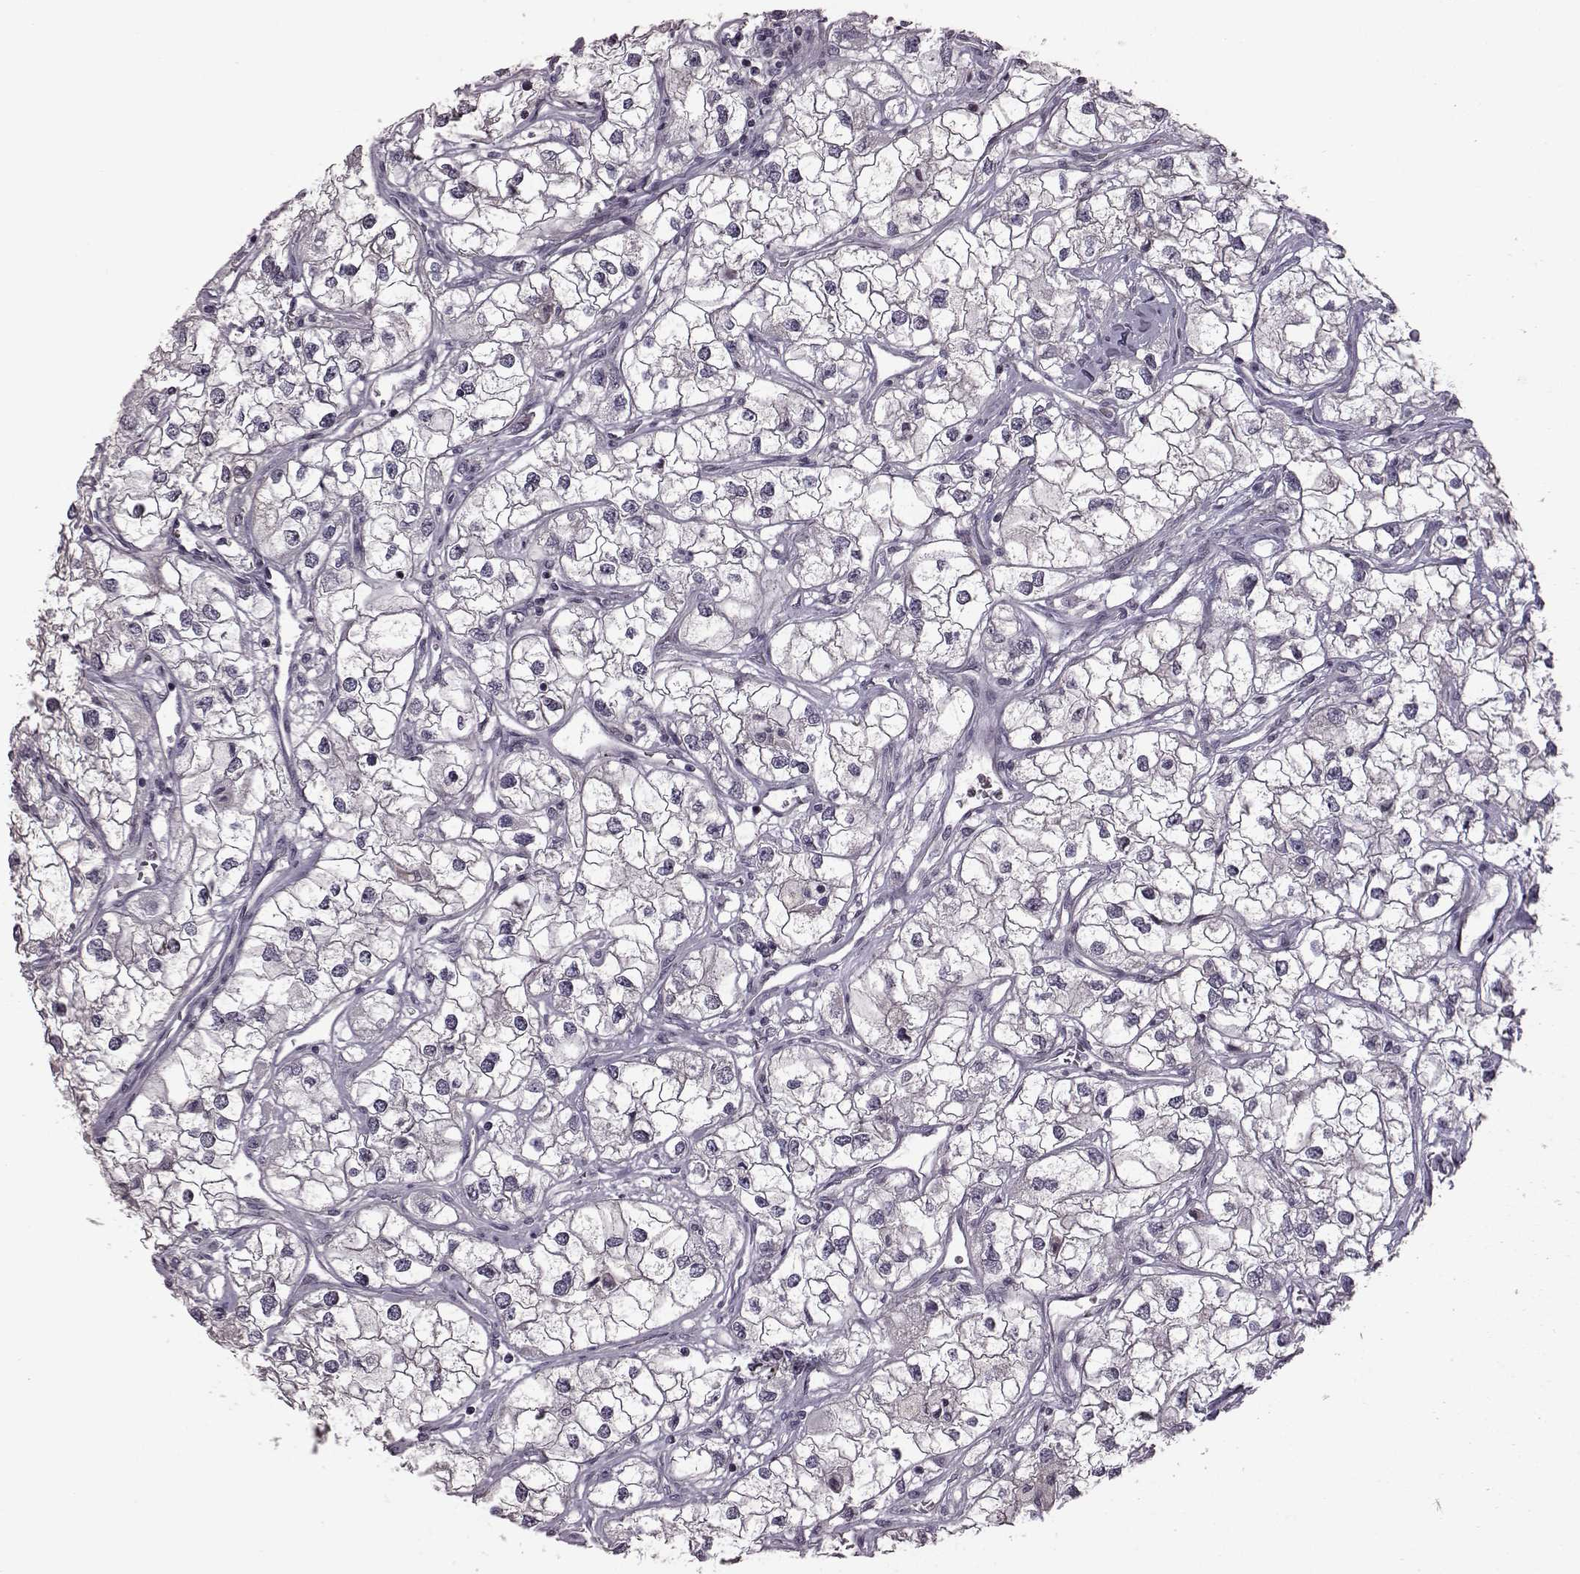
{"staining": {"intensity": "negative", "quantity": "none", "location": "none"}, "tissue": "renal cancer", "cell_type": "Tumor cells", "image_type": "cancer", "snomed": [{"axis": "morphology", "description": "Adenocarcinoma, NOS"}, {"axis": "topography", "description": "Kidney"}], "caption": "Protein analysis of renal cancer shows no significant positivity in tumor cells. (DAB (3,3'-diaminobenzidine) immunohistochemistry visualized using brightfield microscopy, high magnification).", "gene": "GAL", "patient": {"sex": "male", "age": 59}}